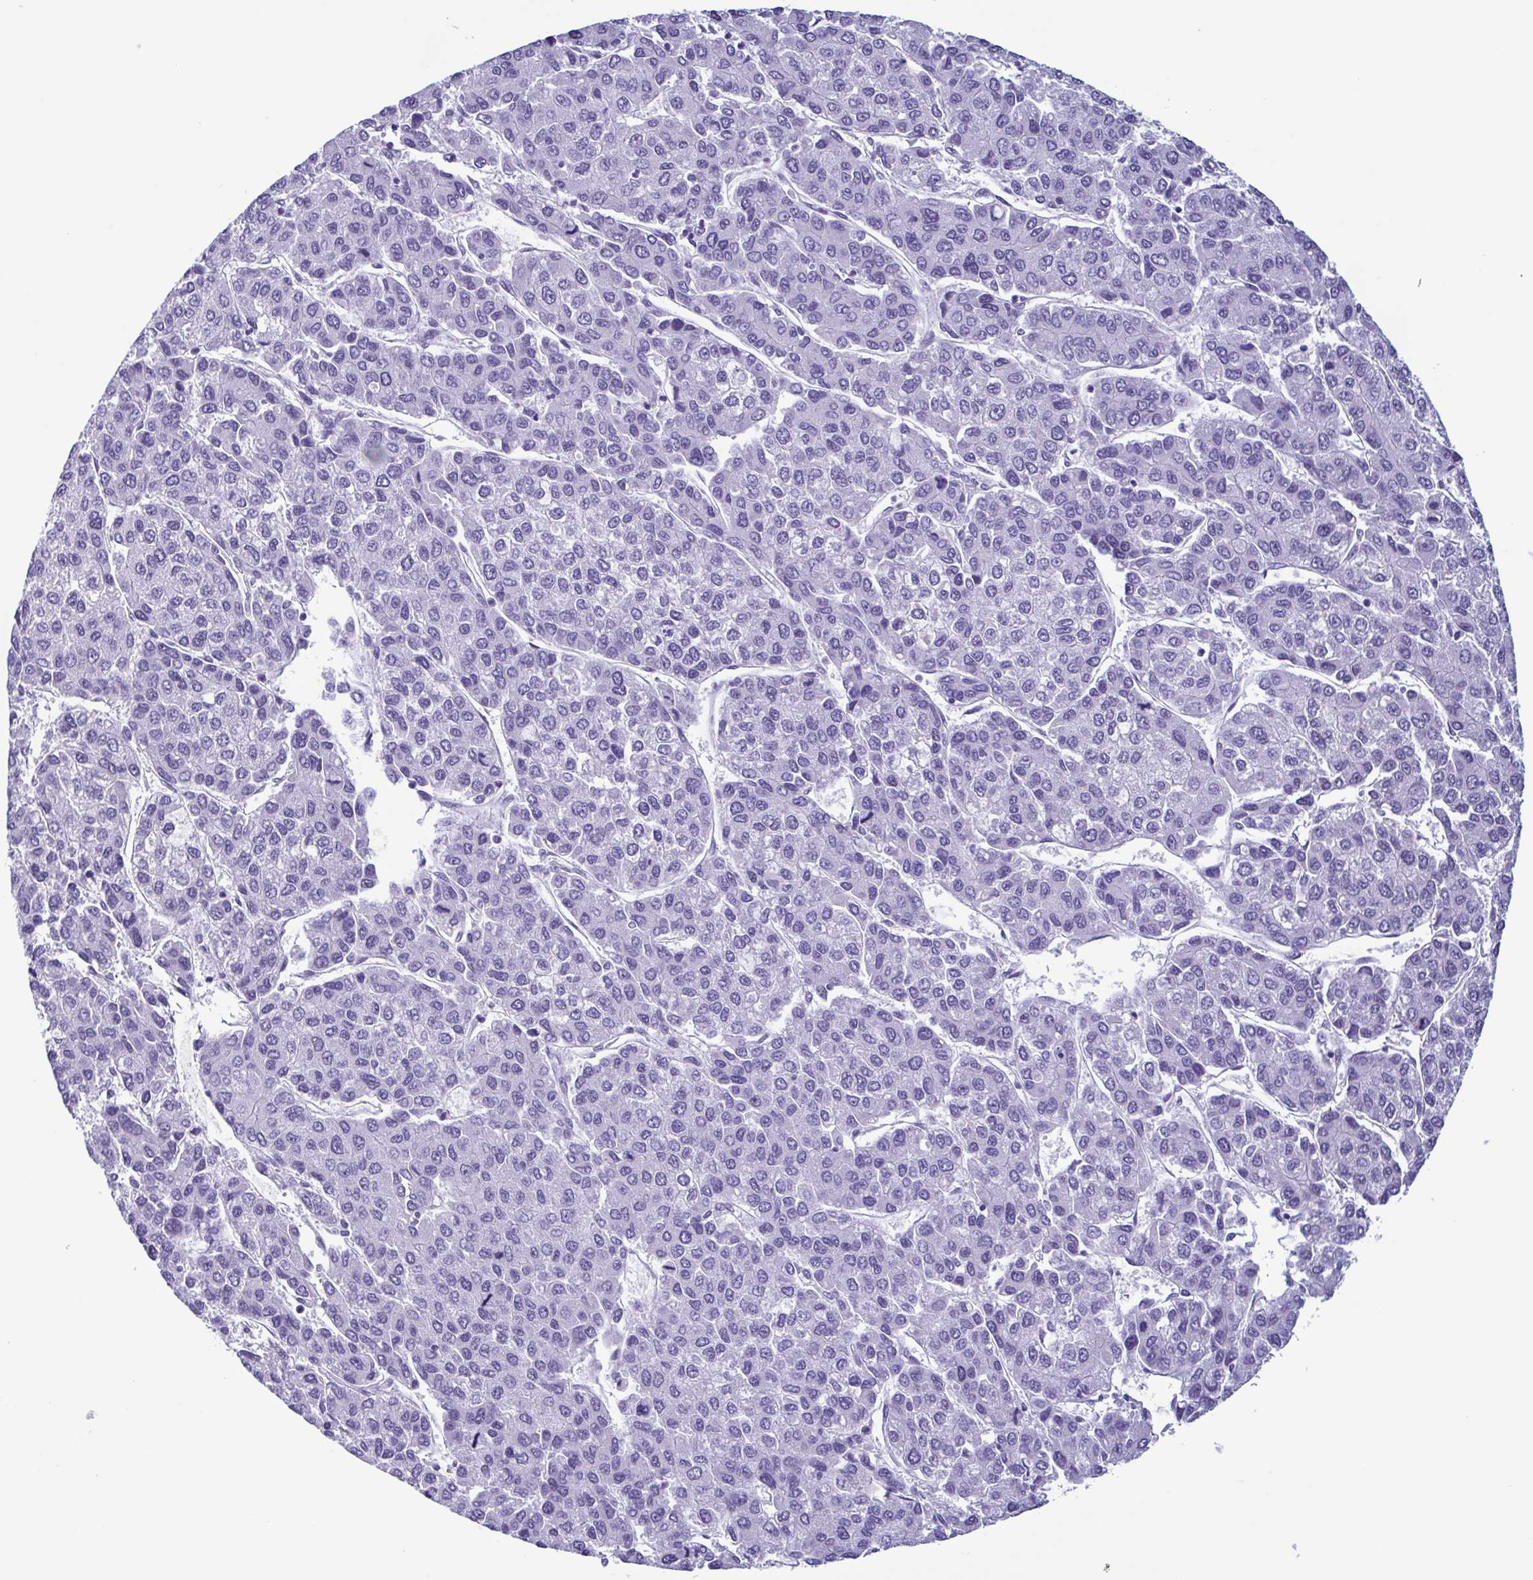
{"staining": {"intensity": "negative", "quantity": "none", "location": "none"}, "tissue": "liver cancer", "cell_type": "Tumor cells", "image_type": "cancer", "snomed": [{"axis": "morphology", "description": "Carcinoma, Hepatocellular, NOS"}, {"axis": "topography", "description": "Liver"}], "caption": "IHC histopathology image of neoplastic tissue: human liver cancer stained with DAB demonstrates no significant protein positivity in tumor cells. Nuclei are stained in blue.", "gene": "LTF", "patient": {"sex": "female", "age": 66}}